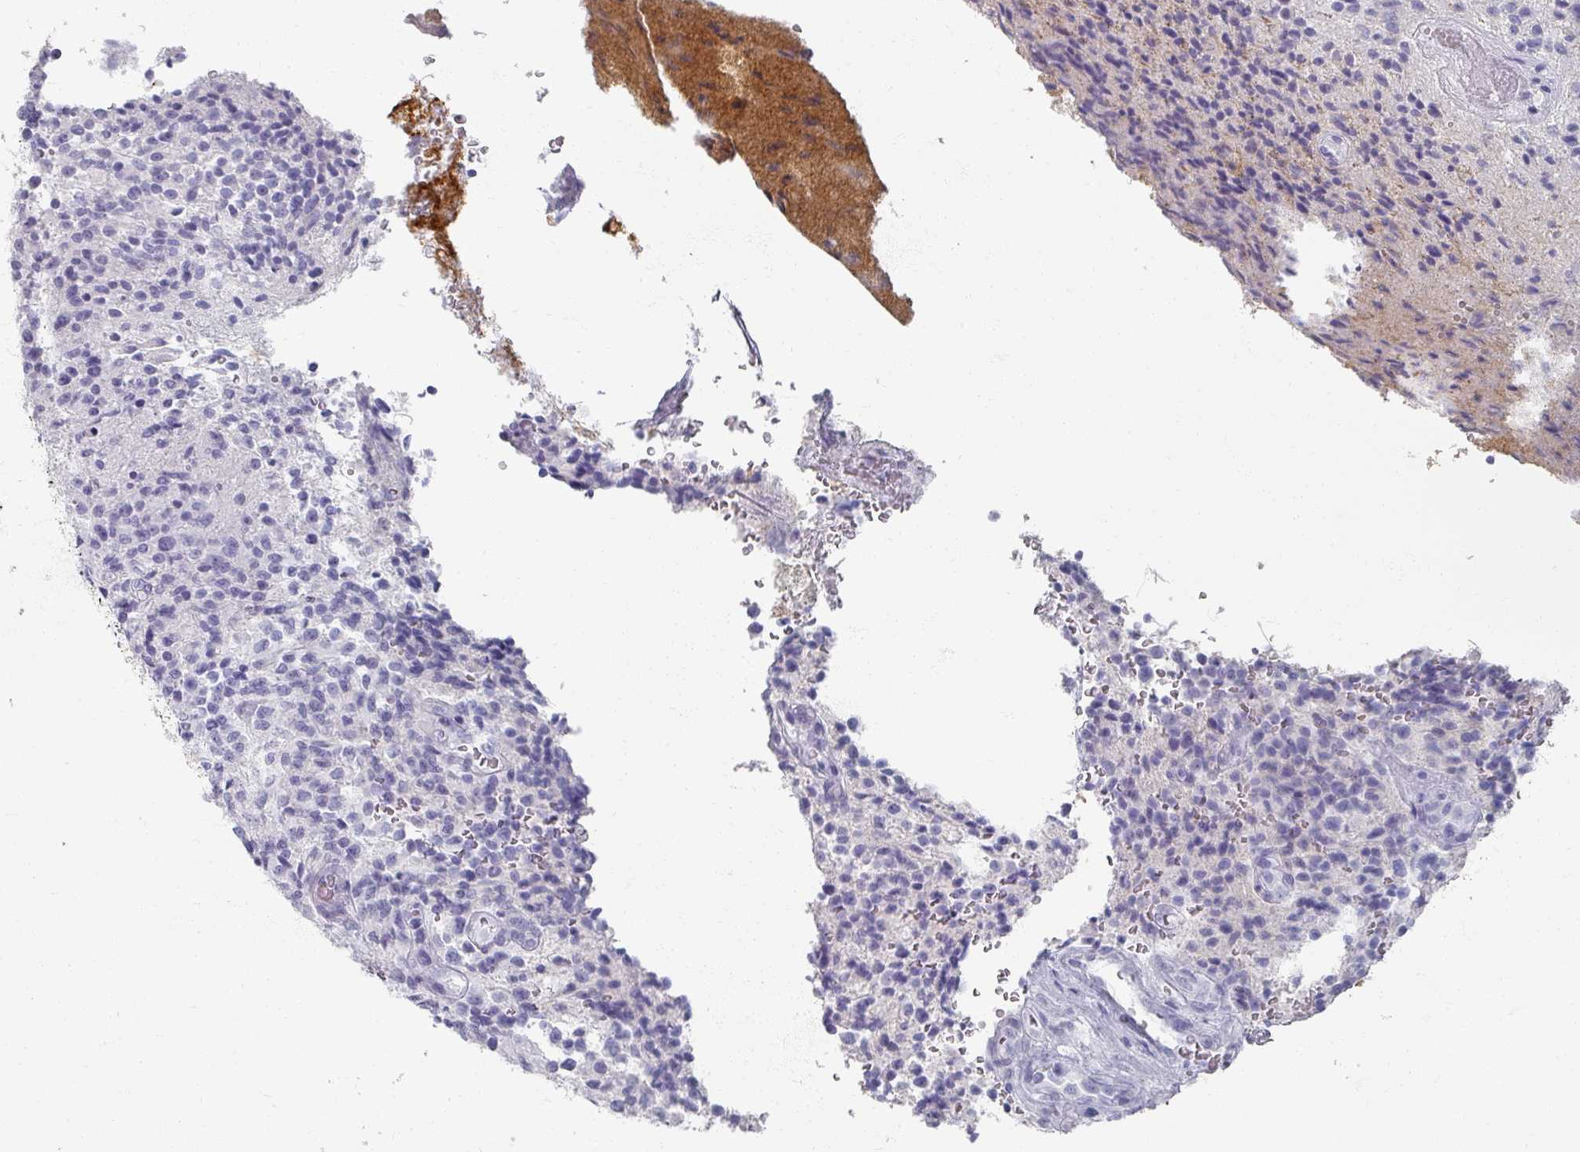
{"staining": {"intensity": "negative", "quantity": "none", "location": "none"}, "tissue": "glioma", "cell_type": "Tumor cells", "image_type": "cancer", "snomed": [{"axis": "morphology", "description": "Normal tissue, NOS"}, {"axis": "morphology", "description": "Glioma, malignant, High grade"}, {"axis": "topography", "description": "Cerebral cortex"}], "caption": "This photomicrograph is of malignant high-grade glioma stained with immunohistochemistry to label a protein in brown with the nuclei are counter-stained blue. There is no positivity in tumor cells.", "gene": "OMG", "patient": {"sex": "male", "age": 56}}